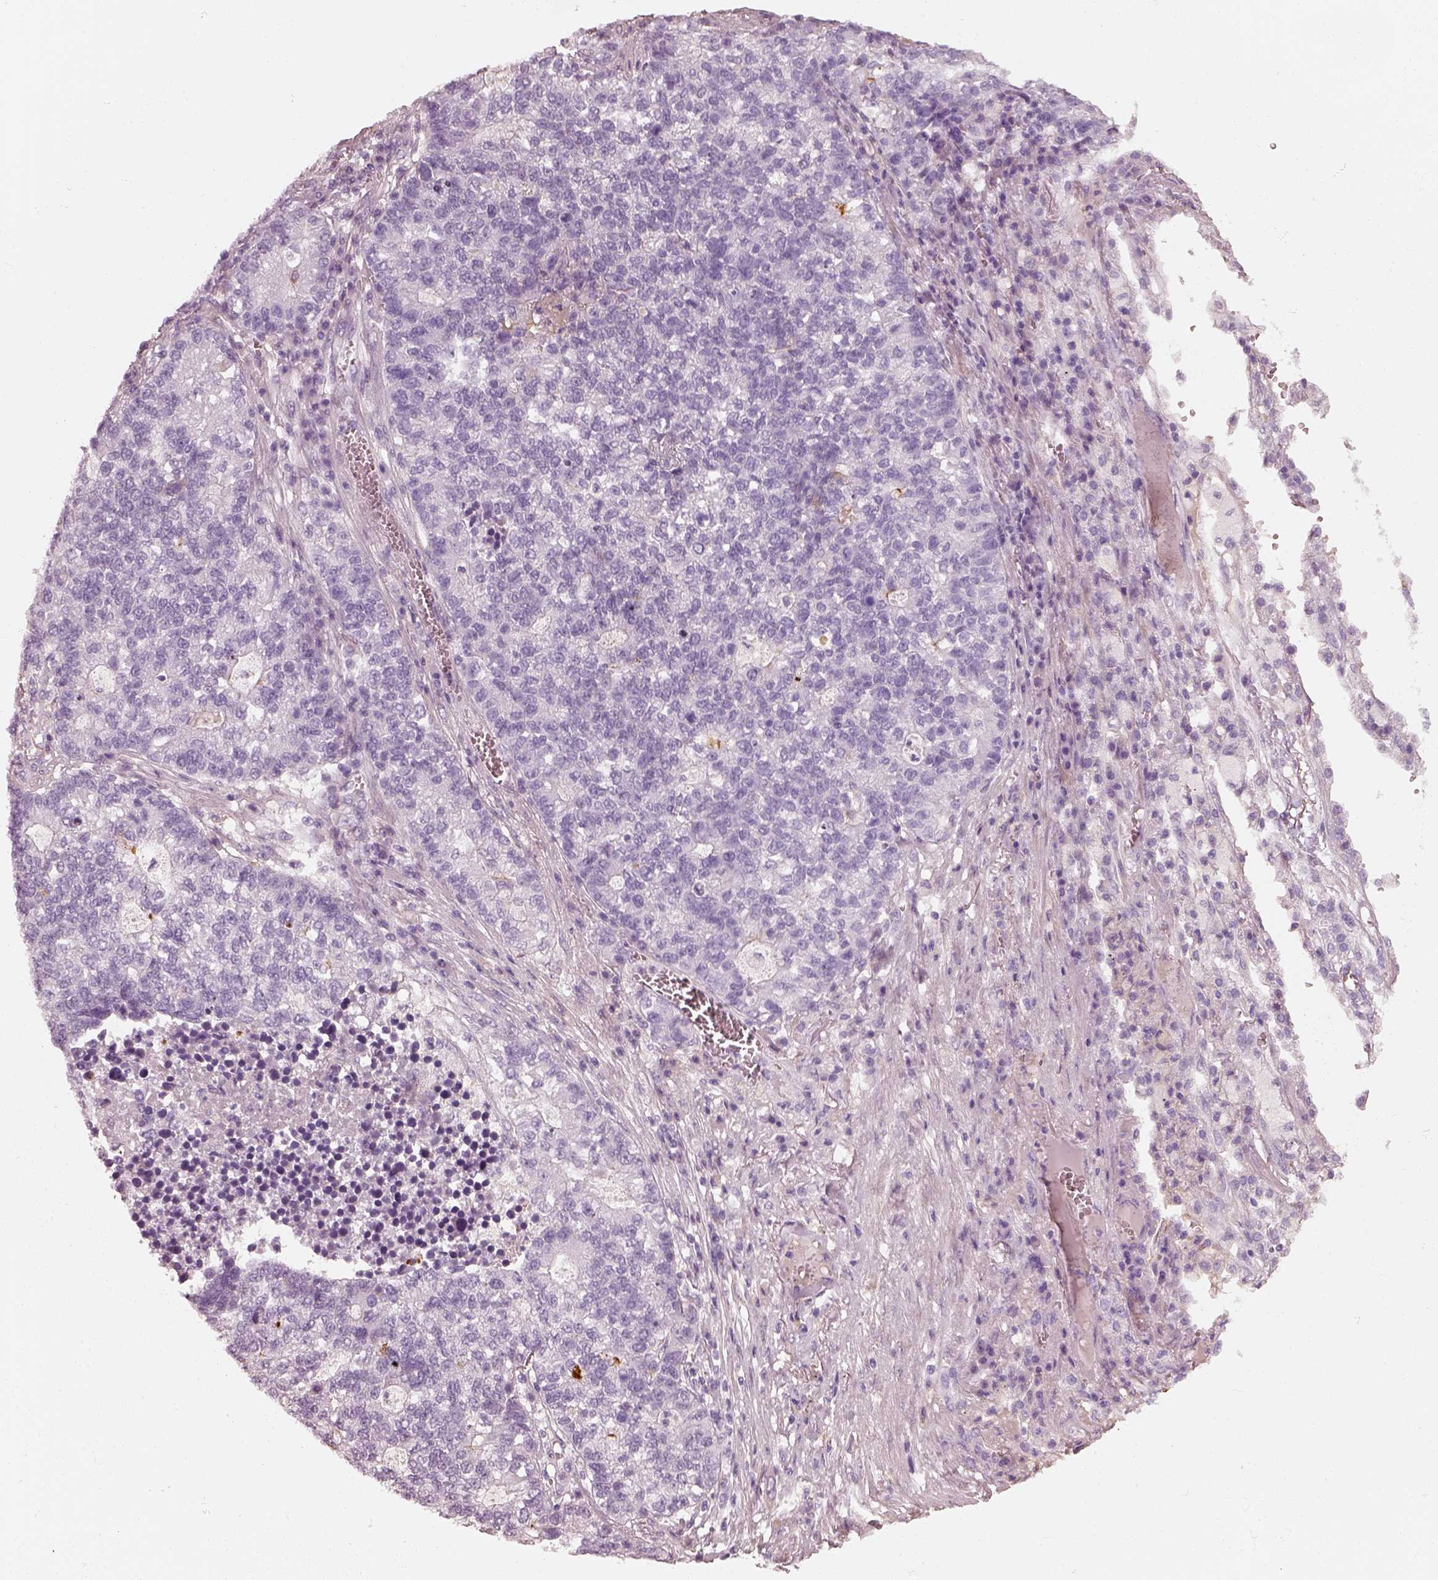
{"staining": {"intensity": "negative", "quantity": "none", "location": "none"}, "tissue": "lung cancer", "cell_type": "Tumor cells", "image_type": "cancer", "snomed": [{"axis": "morphology", "description": "Adenocarcinoma, NOS"}, {"axis": "topography", "description": "Lung"}], "caption": "Micrograph shows no significant protein expression in tumor cells of lung cancer (adenocarcinoma).", "gene": "RS1", "patient": {"sex": "male", "age": 57}}